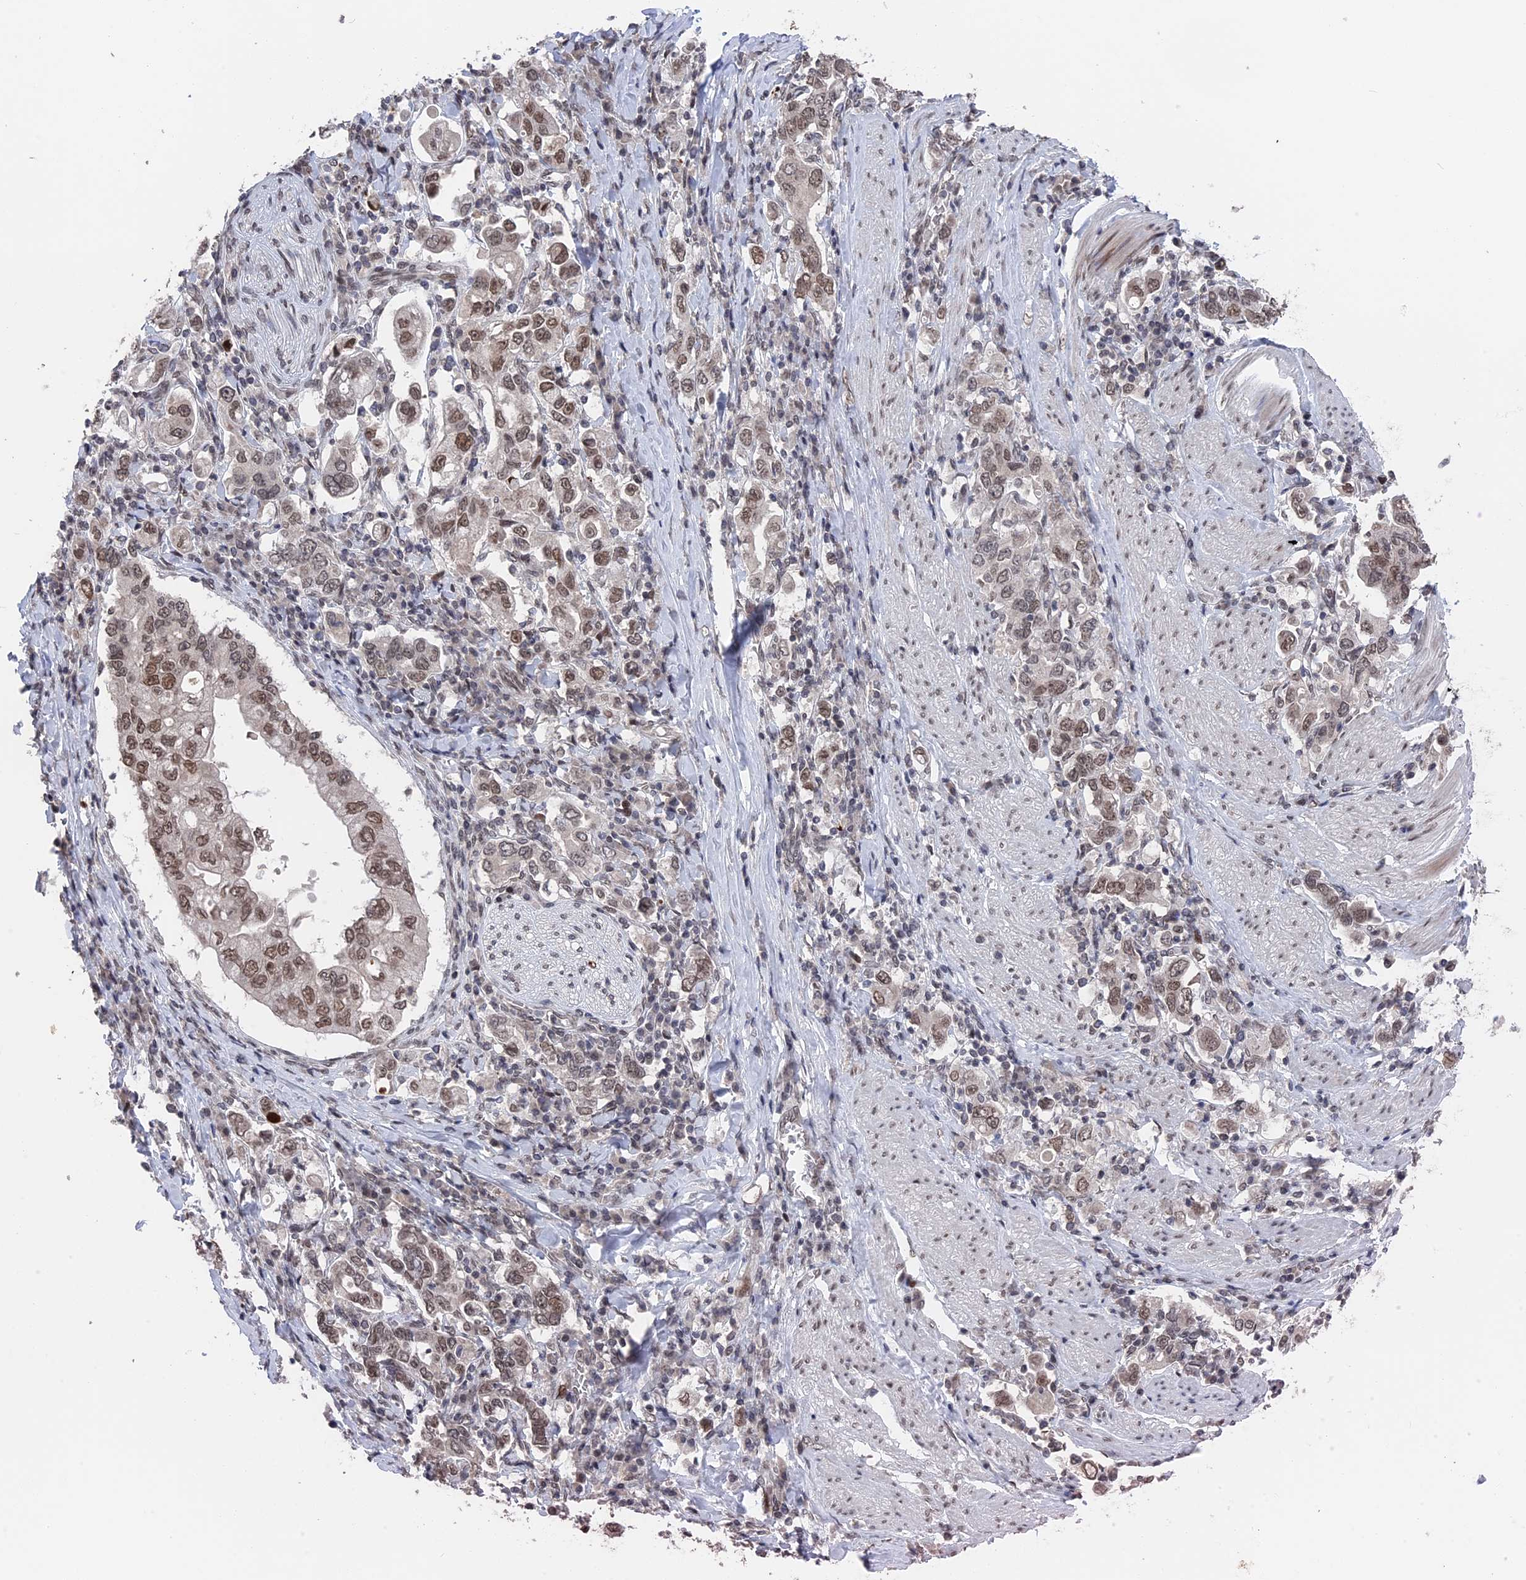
{"staining": {"intensity": "moderate", "quantity": ">75%", "location": "nuclear"}, "tissue": "stomach cancer", "cell_type": "Tumor cells", "image_type": "cancer", "snomed": [{"axis": "morphology", "description": "Adenocarcinoma, NOS"}, {"axis": "topography", "description": "Stomach, upper"}], "caption": "An image showing moderate nuclear positivity in approximately >75% of tumor cells in stomach cancer, as visualized by brown immunohistochemical staining.", "gene": "NR2C2AP", "patient": {"sex": "male", "age": 62}}